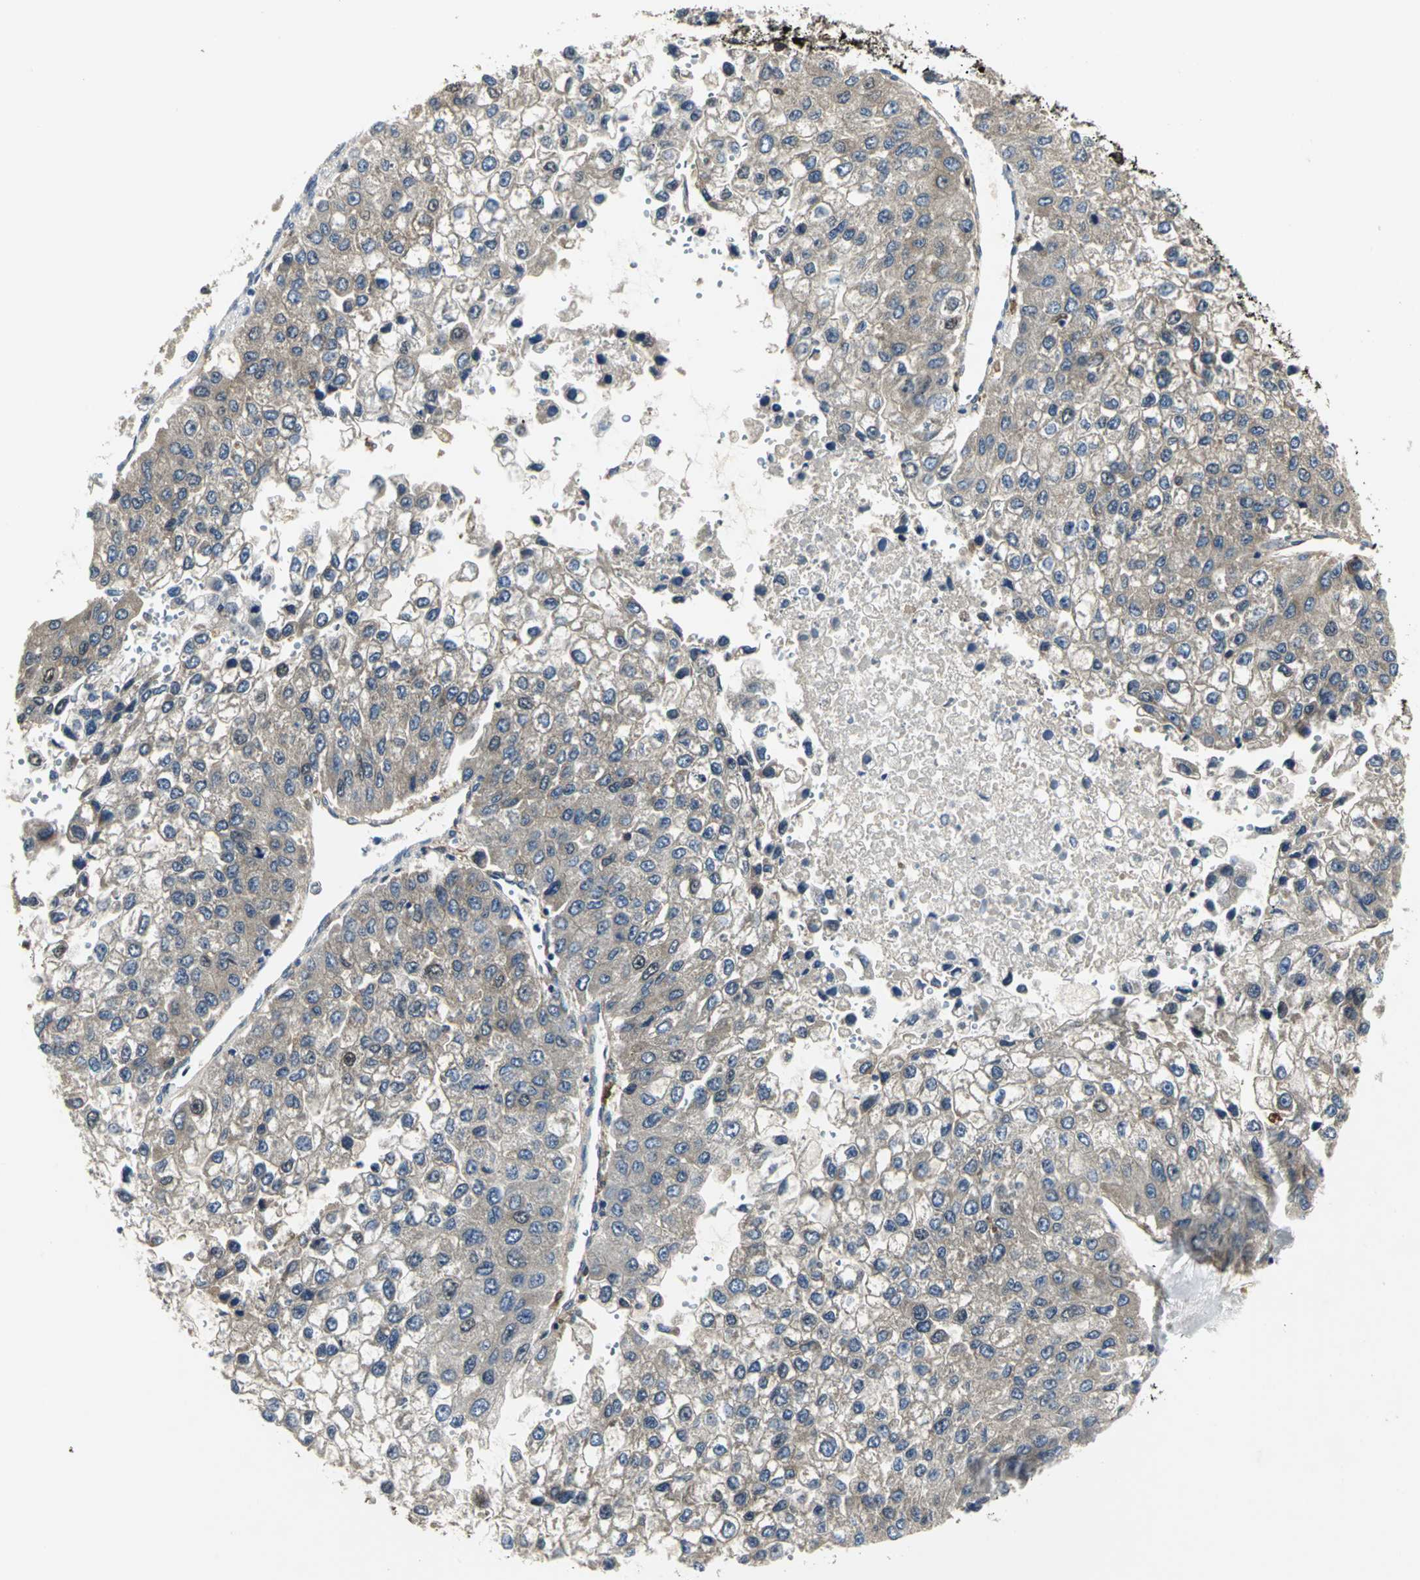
{"staining": {"intensity": "weak", "quantity": "25%-75%", "location": "cytoplasmic/membranous"}, "tissue": "liver cancer", "cell_type": "Tumor cells", "image_type": "cancer", "snomed": [{"axis": "morphology", "description": "Carcinoma, Hepatocellular, NOS"}, {"axis": "topography", "description": "Liver"}], "caption": "DAB (3,3'-diaminobenzidine) immunohistochemical staining of liver cancer (hepatocellular carcinoma) displays weak cytoplasmic/membranous protein positivity in approximately 25%-75% of tumor cells.", "gene": "CHRNB1", "patient": {"sex": "female", "age": 66}}